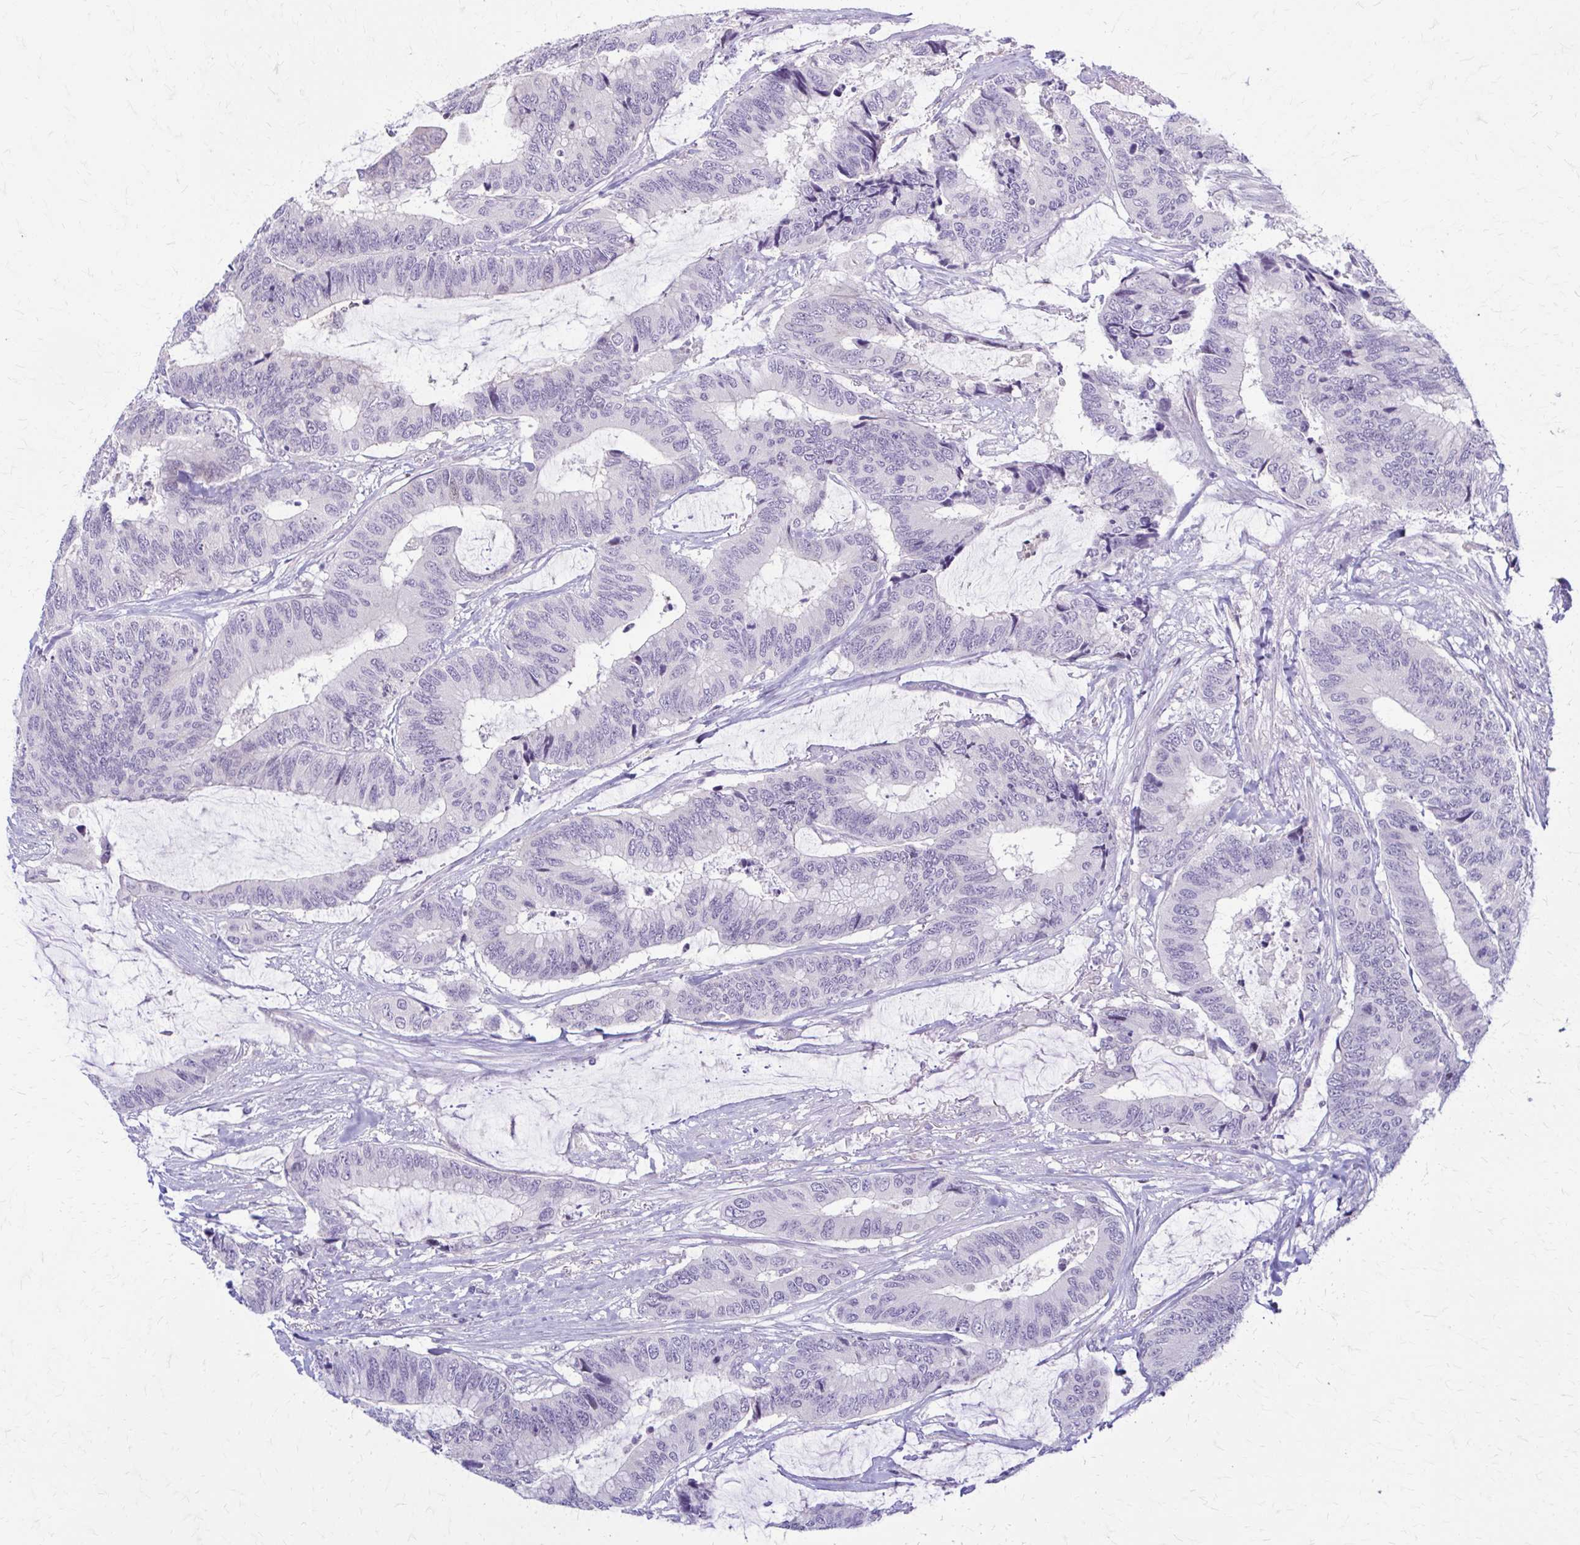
{"staining": {"intensity": "negative", "quantity": "none", "location": "none"}, "tissue": "colorectal cancer", "cell_type": "Tumor cells", "image_type": "cancer", "snomed": [{"axis": "morphology", "description": "Adenocarcinoma, NOS"}, {"axis": "topography", "description": "Rectum"}], "caption": "Immunohistochemical staining of colorectal adenocarcinoma displays no significant positivity in tumor cells.", "gene": "RHOBTB2", "patient": {"sex": "female", "age": 59}}